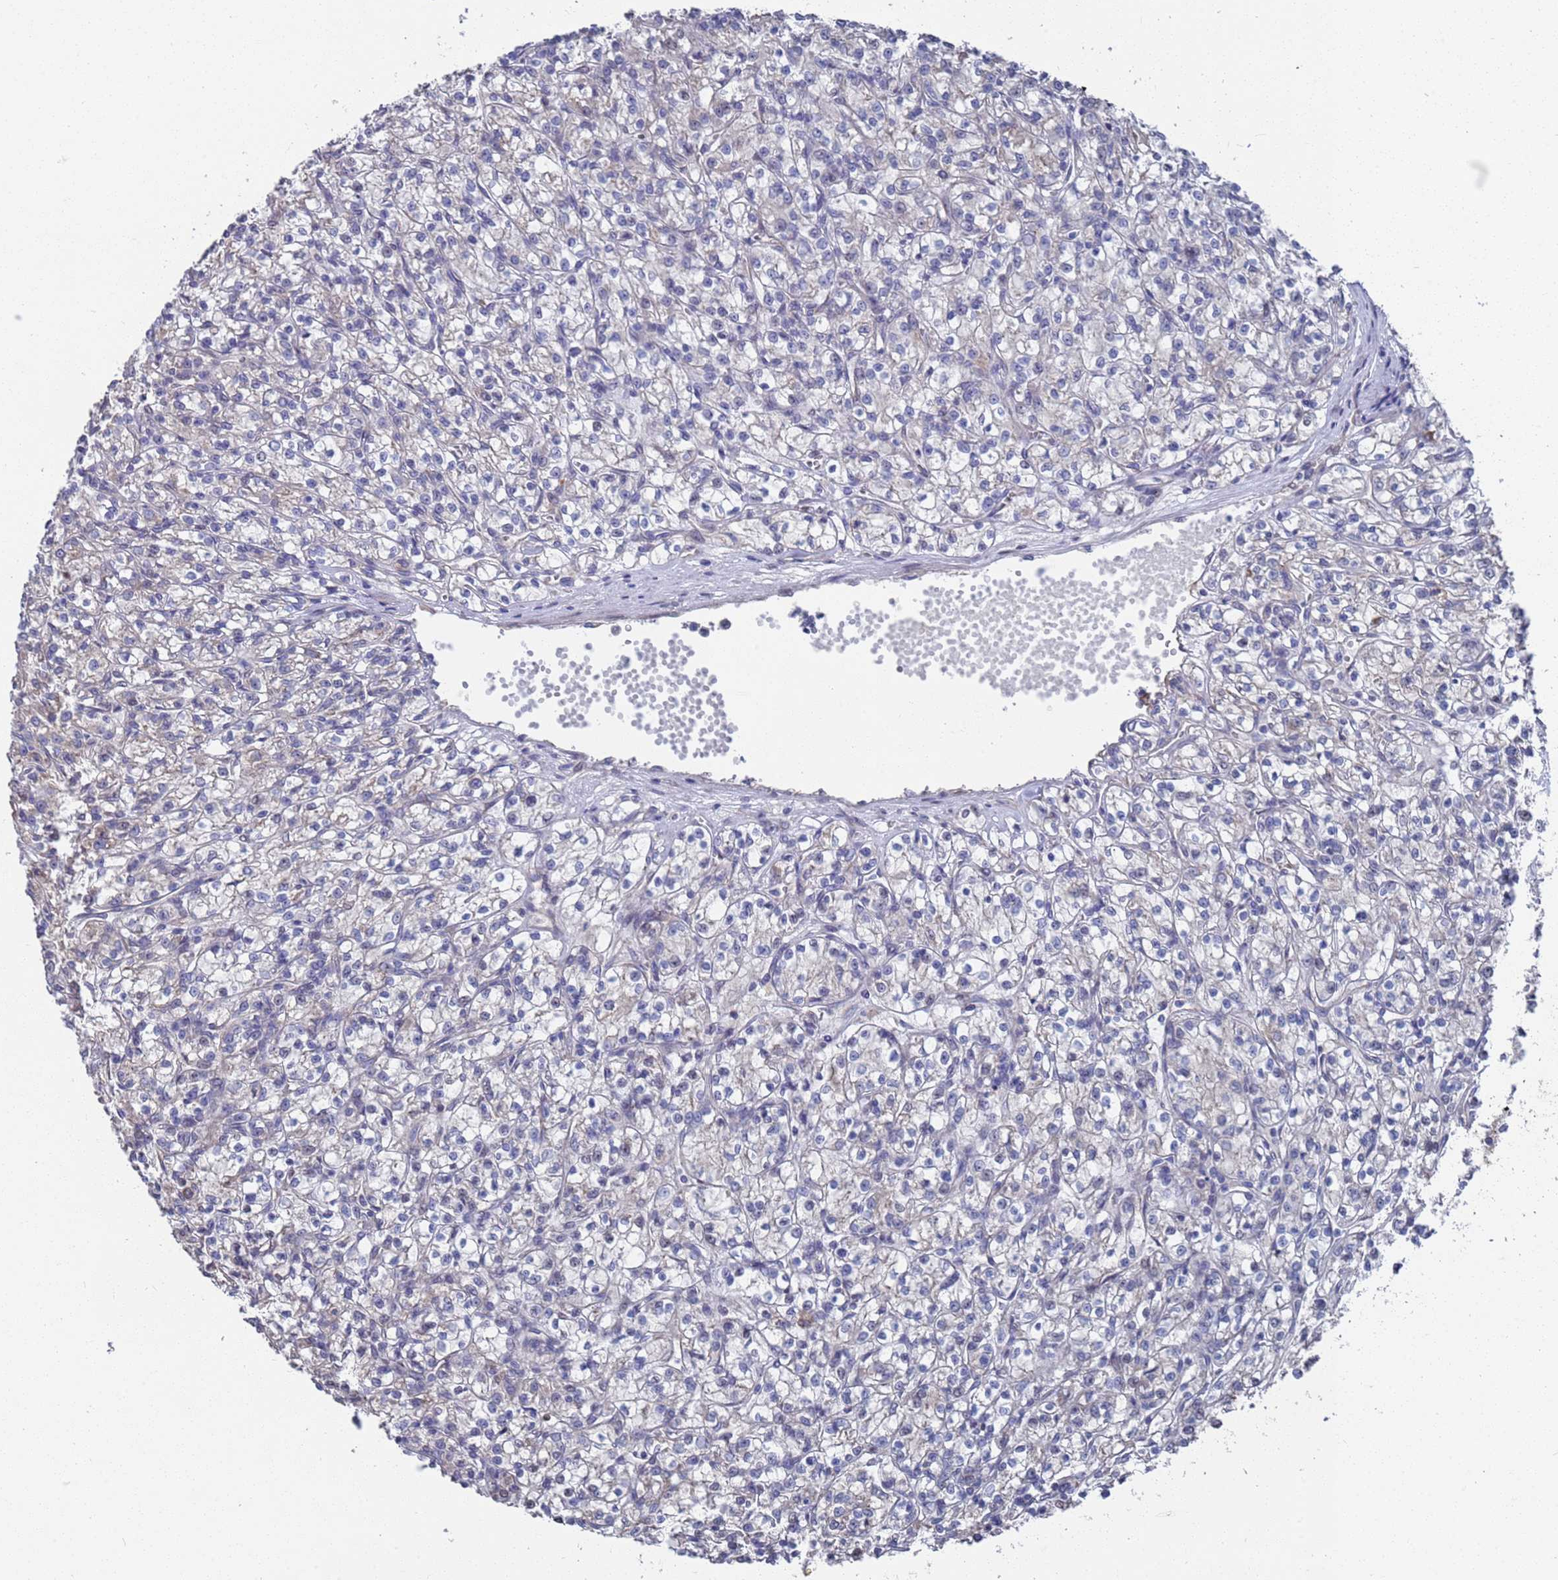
{"staining": {"intensity": "negative", "quantity": "none", "location": "none"}, "tissue": "renal cancer", "cell_type": "Tumor cells", "image_type": "cancer", "snomed": [{"axis": "morphology", "description": "Adenocarcinoma, NOS"}, {"axis": "topography", "description": "Kidney"}], "caption": "Immunohistochemical staining of human adenocarcinoma (renal) demonstrates no significant positivity in tumor cells.", "gene": "CFAP119", "patient": {"sex": "female", "age": 59}}